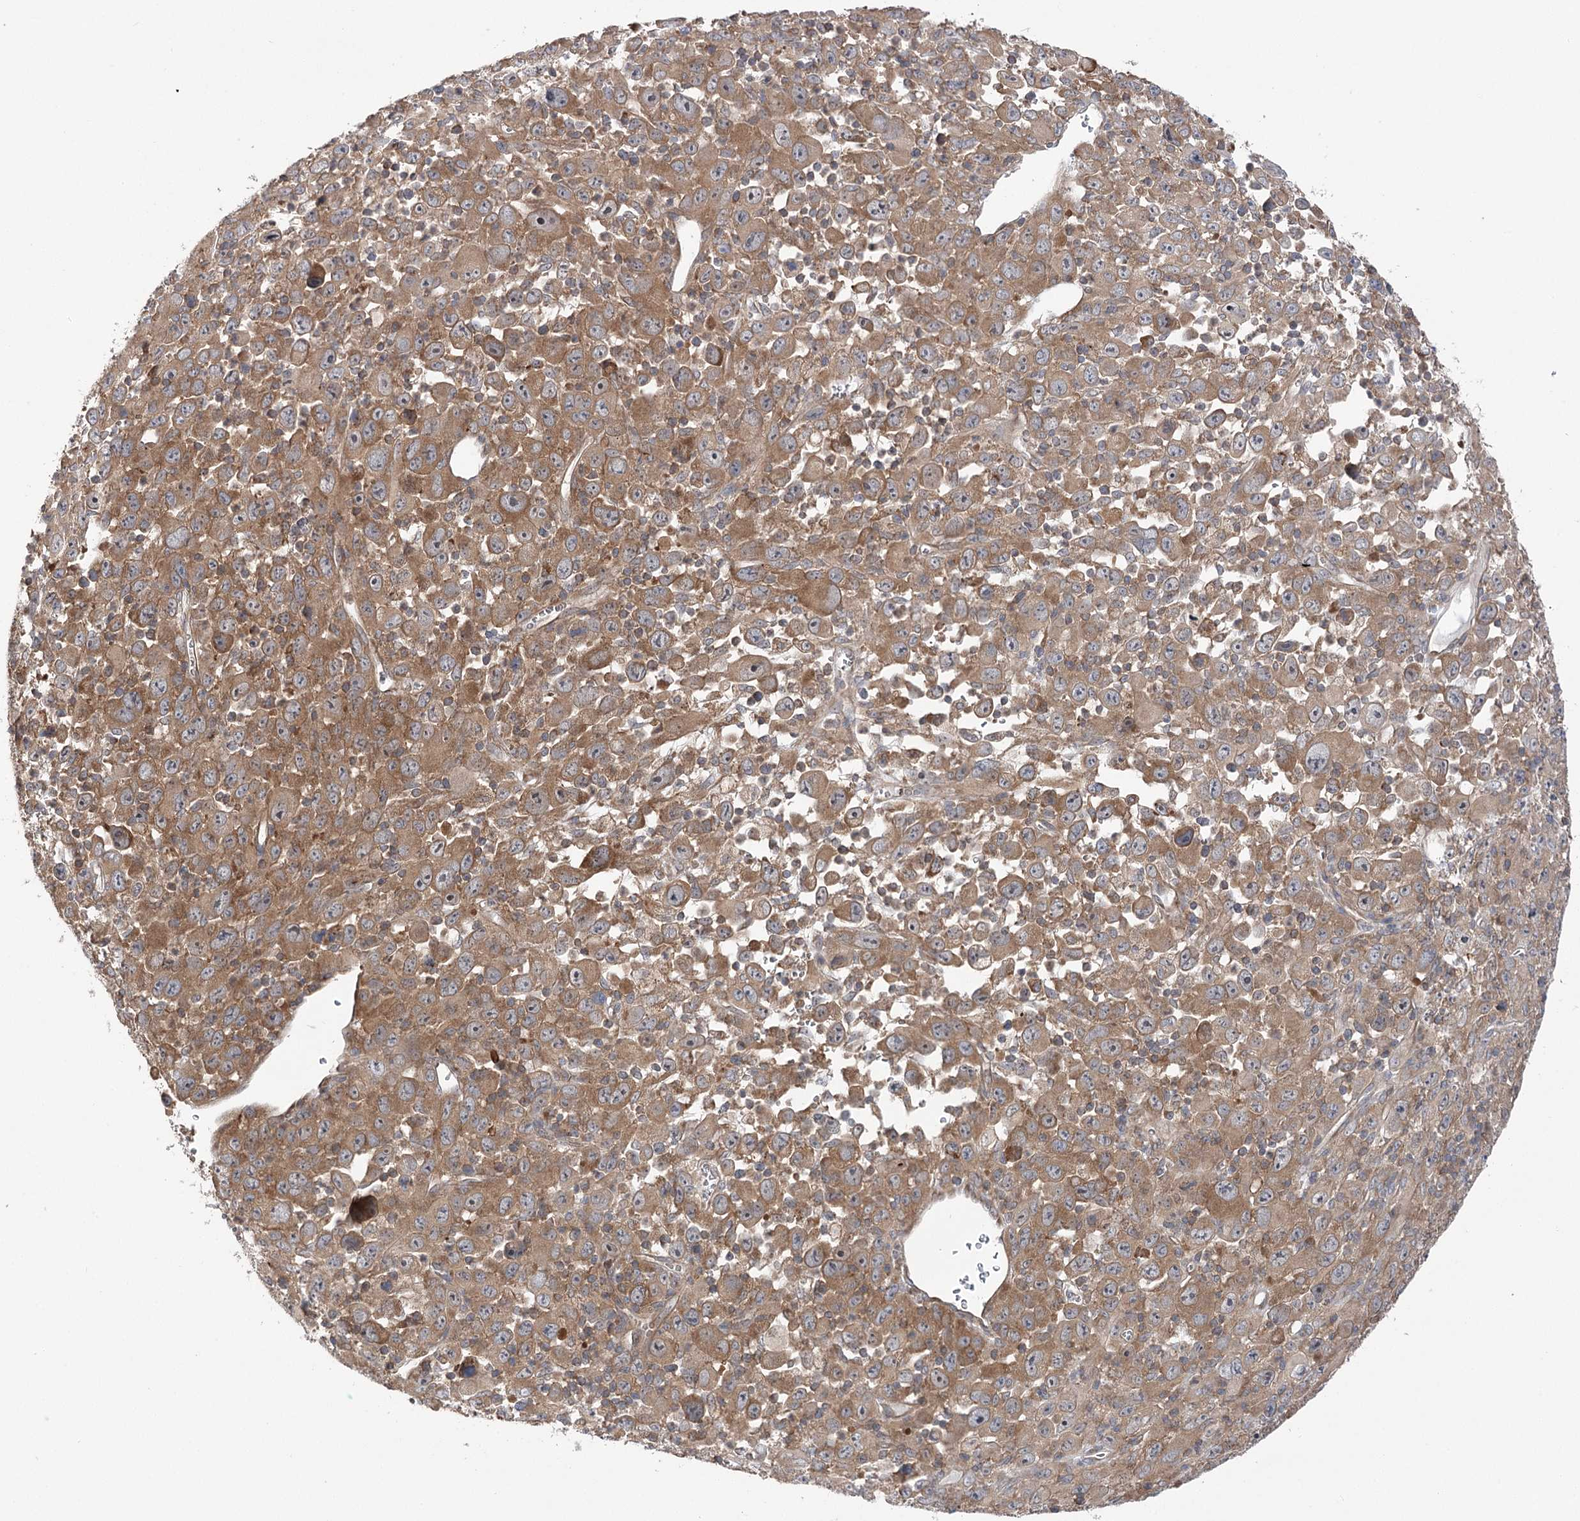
{"staining": {"intensity": "moderate", "quantity": ">75%", "location": "cytoplasmic/membranous"}, "tissue": "melanoma", "cell_type": "Tumor cells", "image_type": "cancer", "snomed": [{"axis": "morphology", "description": "Malignant melanoma, Metastatic site"}, {"axis": "topography", "description": "Skin"}], "caption": "Melanoma stained for a protein (brown) shows moderate cytoplasmic/membranous positive expression in approximately >75% of tumor cells.", "gene": "VPS37B", "patient": {"sex": "female", "age": 56}}